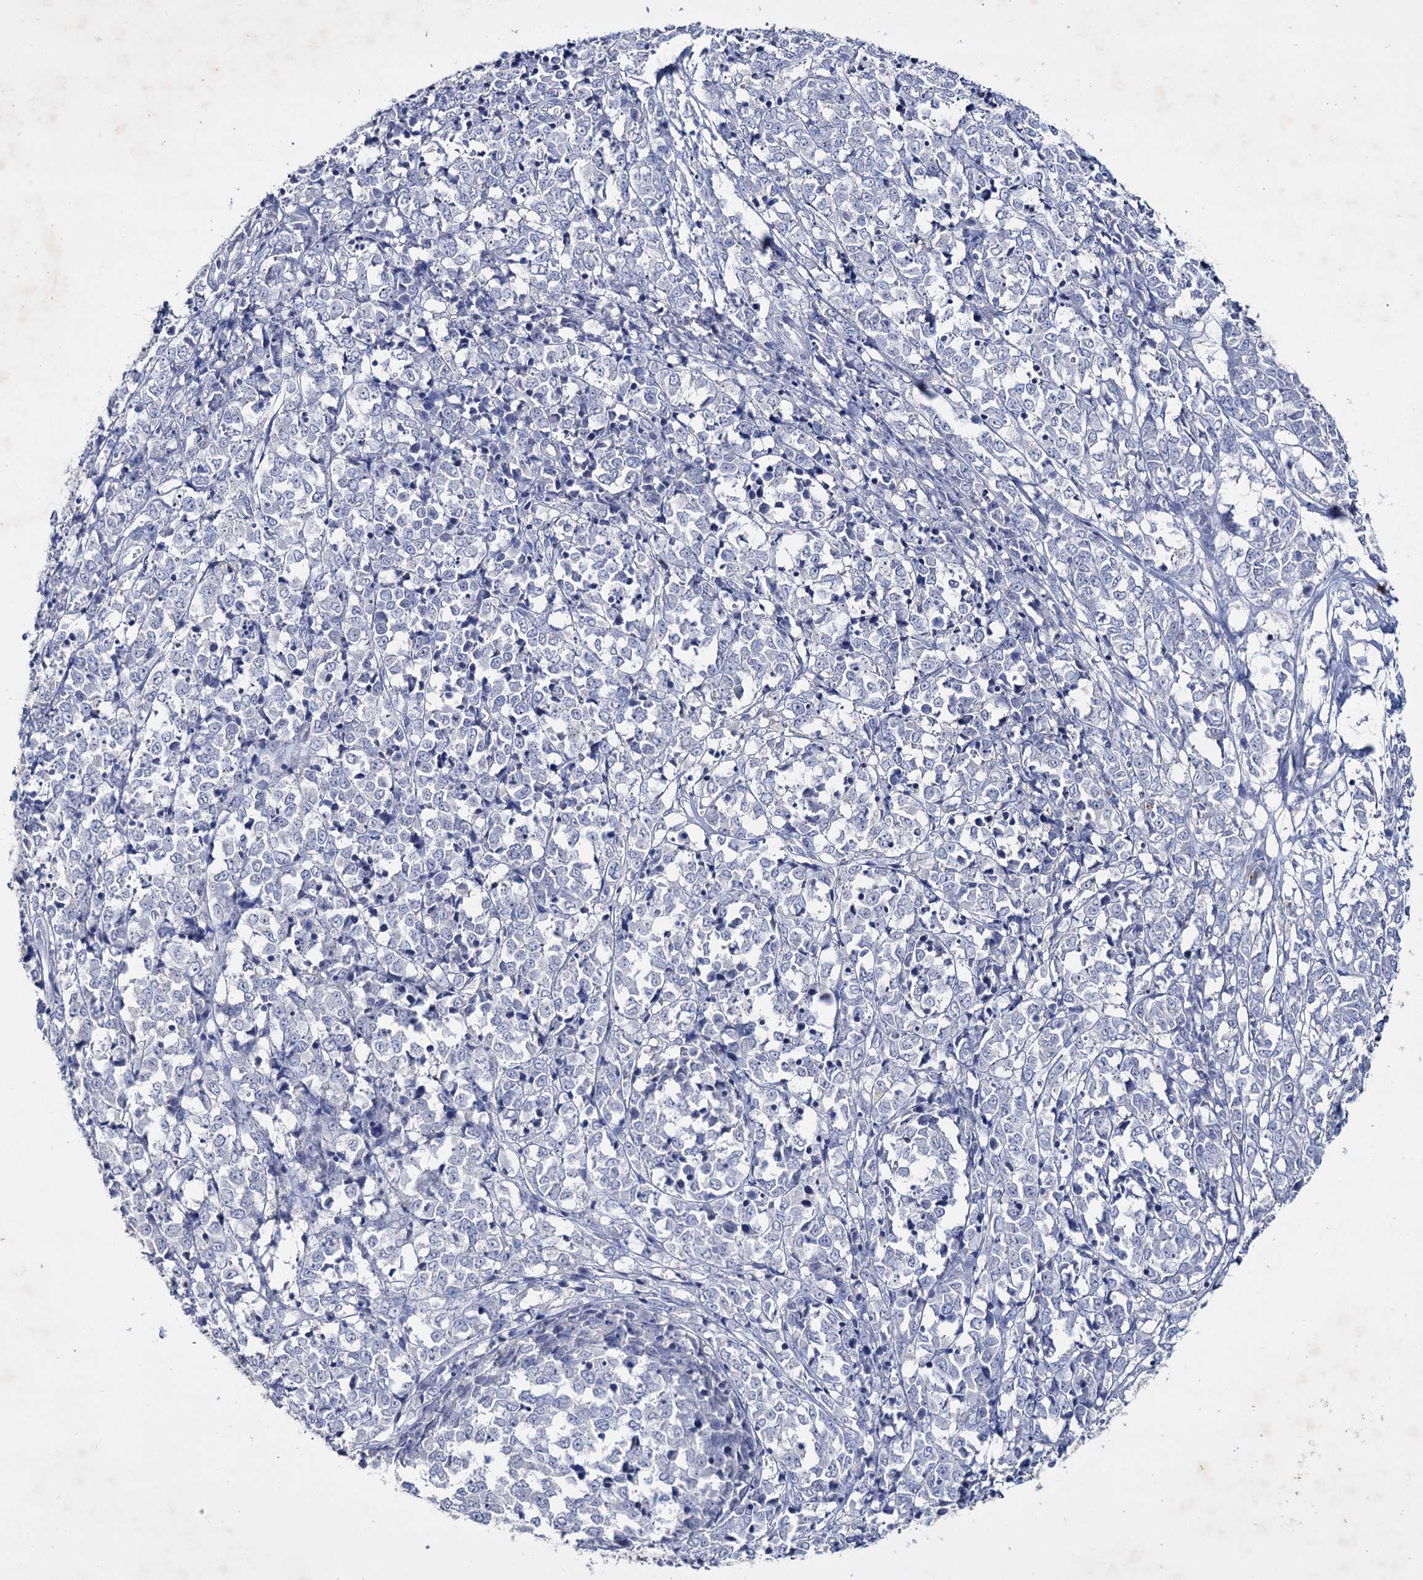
{"staining": {"intensity": "negative", "quantity": "none", "location": "none"}, "tissue": "melanoma", "cell_type": "Tumor cells", "image_type": "cancer", "snomed": [{"axis": "morphology", "description": "Malignant melanoma, NOS"}, {"axis": "topography", "description": "Skin"}], "caption": "High magnification brightfield microscopy of malignant melanoma stained with DAB (3,3'-diaminobenzidine) (brown) and counterstained with hematoxylin (blue): tumor cells show no significant expression. The staining is performed using DAB brown chromogen with nuclei counter-stained in using hematoxylin.", "gene": "LYZL4", "patient": {"sex": "female", "age": 72}}